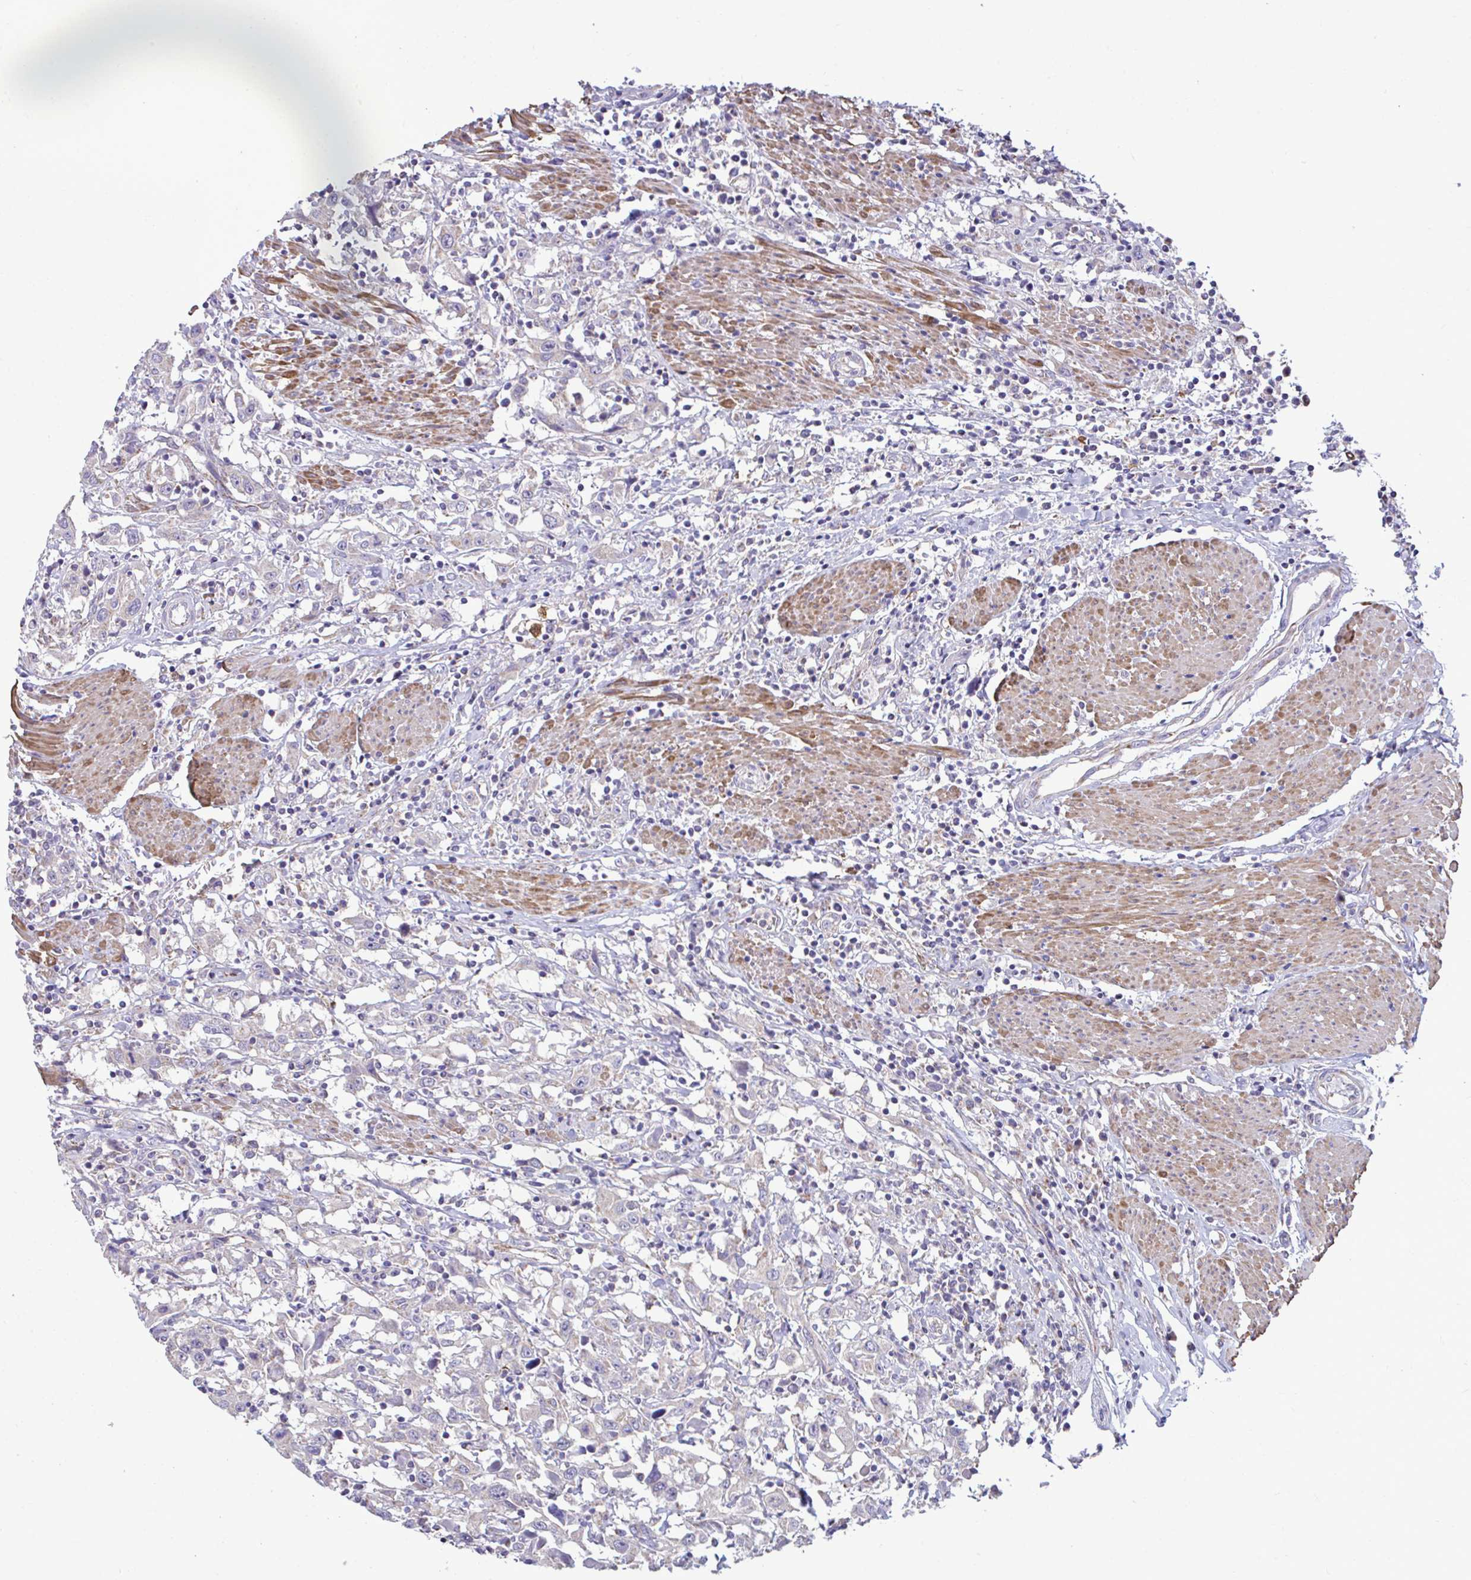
{"staining": {"intensity": "negative", "quantity": "none", "location": "none"}, "tissue": "urothelial cancer", "cell_type": "Tumor cells", "image_type": "cancer", "snomed": [{"axis": "morphology", "description": "Urothelial carcinoma, High grade"}, {"axis": "topography", "description": "Urinary bladder"}], "caption": "An image of human urothelial cancer is negative for staining in tumor cells.", "gene": "SARS2", "patient": {"sex": "male", "age": 61}}